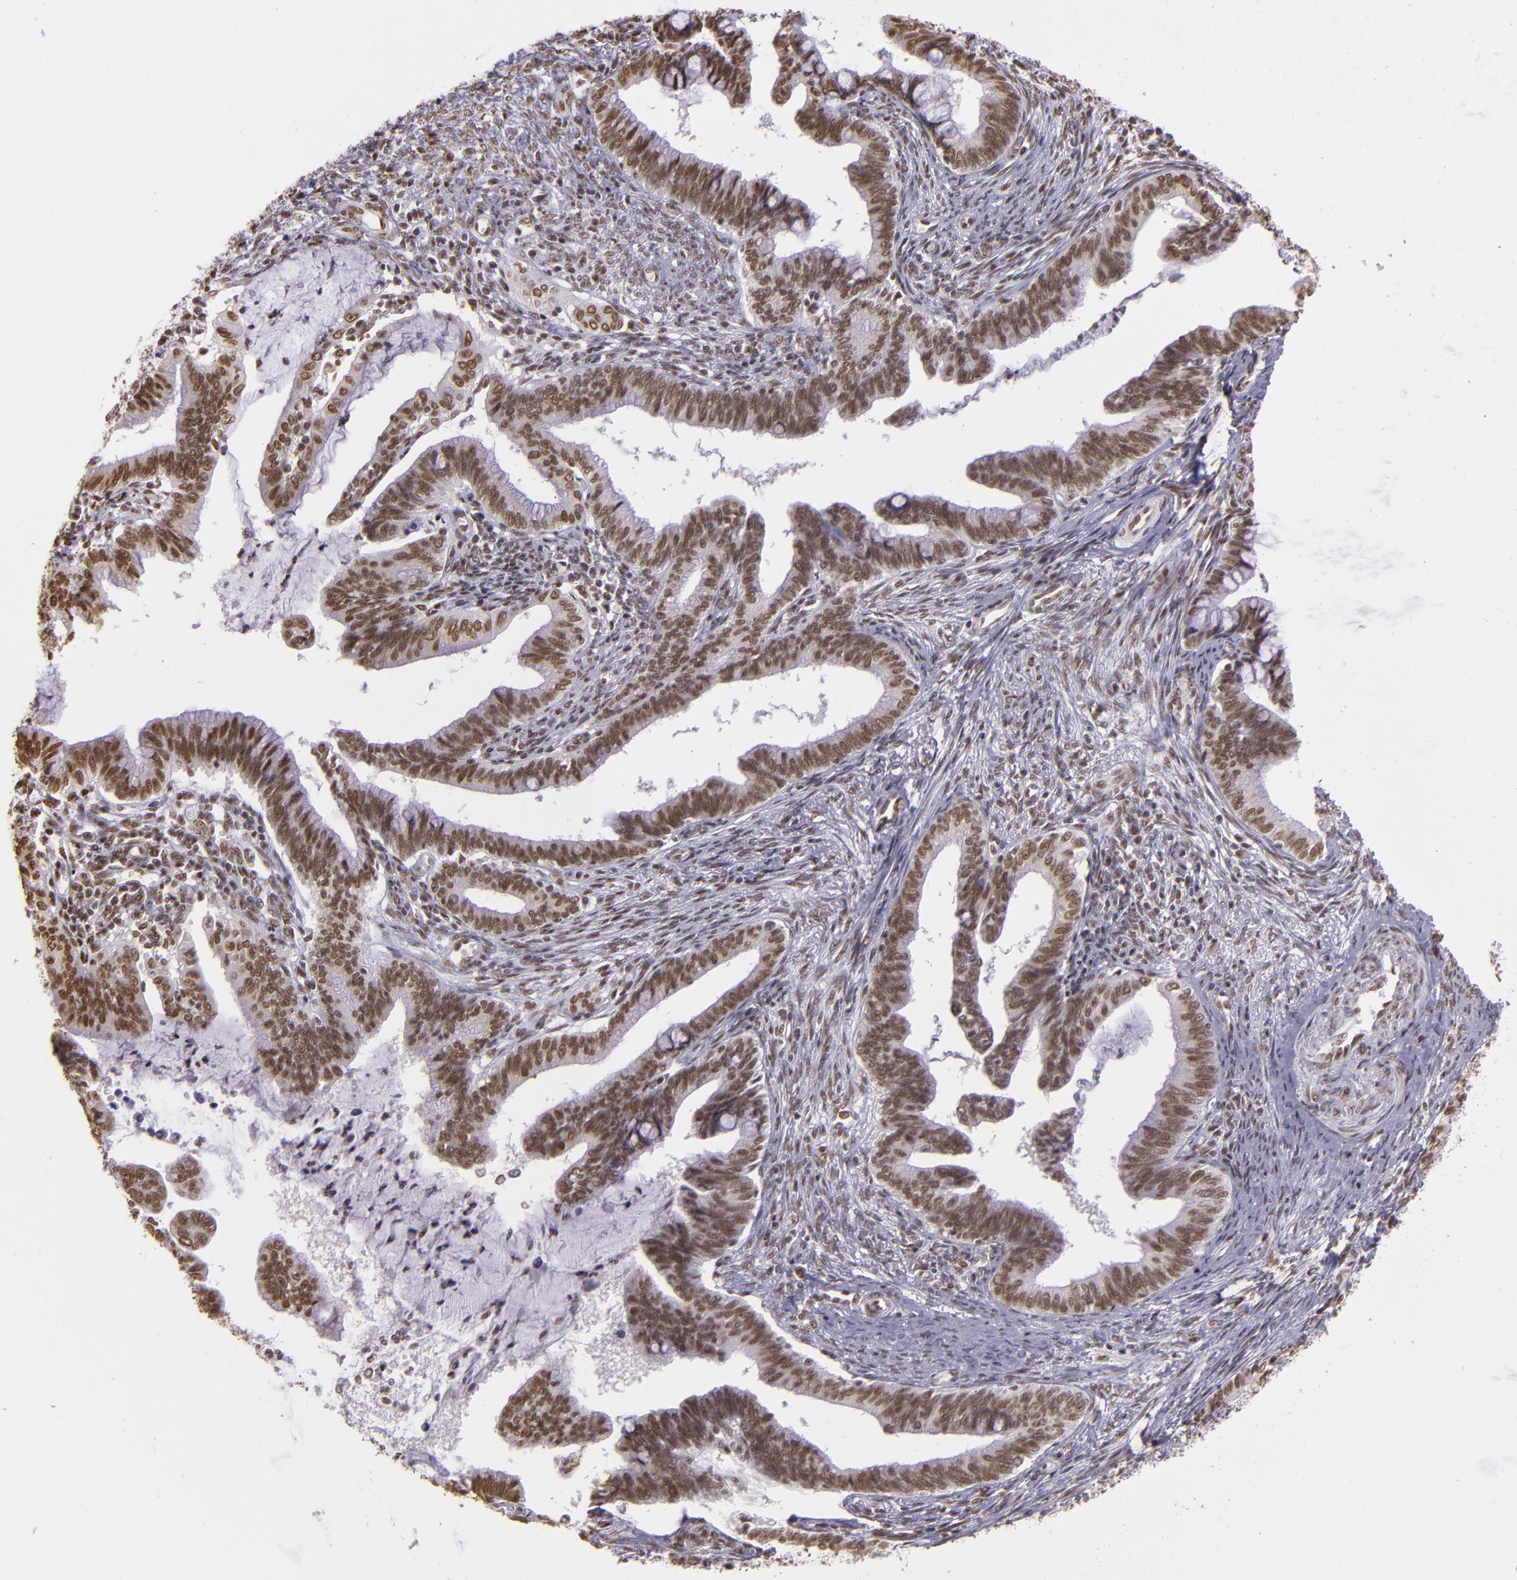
{"staining": {"intensity": "moderate", "quantity": ">75%", "location": "nuclear"}, "tissue": "cervical cancer", "cell_type": "Tumor cells", "image_type": "cancer", "snomed": [{"axis": "morphology", "description": "Adenocarcinoma, NOS"}, {"axis": "topography", "description": "Cervix"}], "caption": "Immunohistochemistry photomicrograph of neoplastic tissue: cervical adenocarcinoma stained using immunohistochemistry reveals medium levels of moderate protein expression localized specifically in the nuclear of tumor cells, appearing as a nuclear brown color.", "gene": "USF1", "patient": {"sex": "female", "age": 36}}